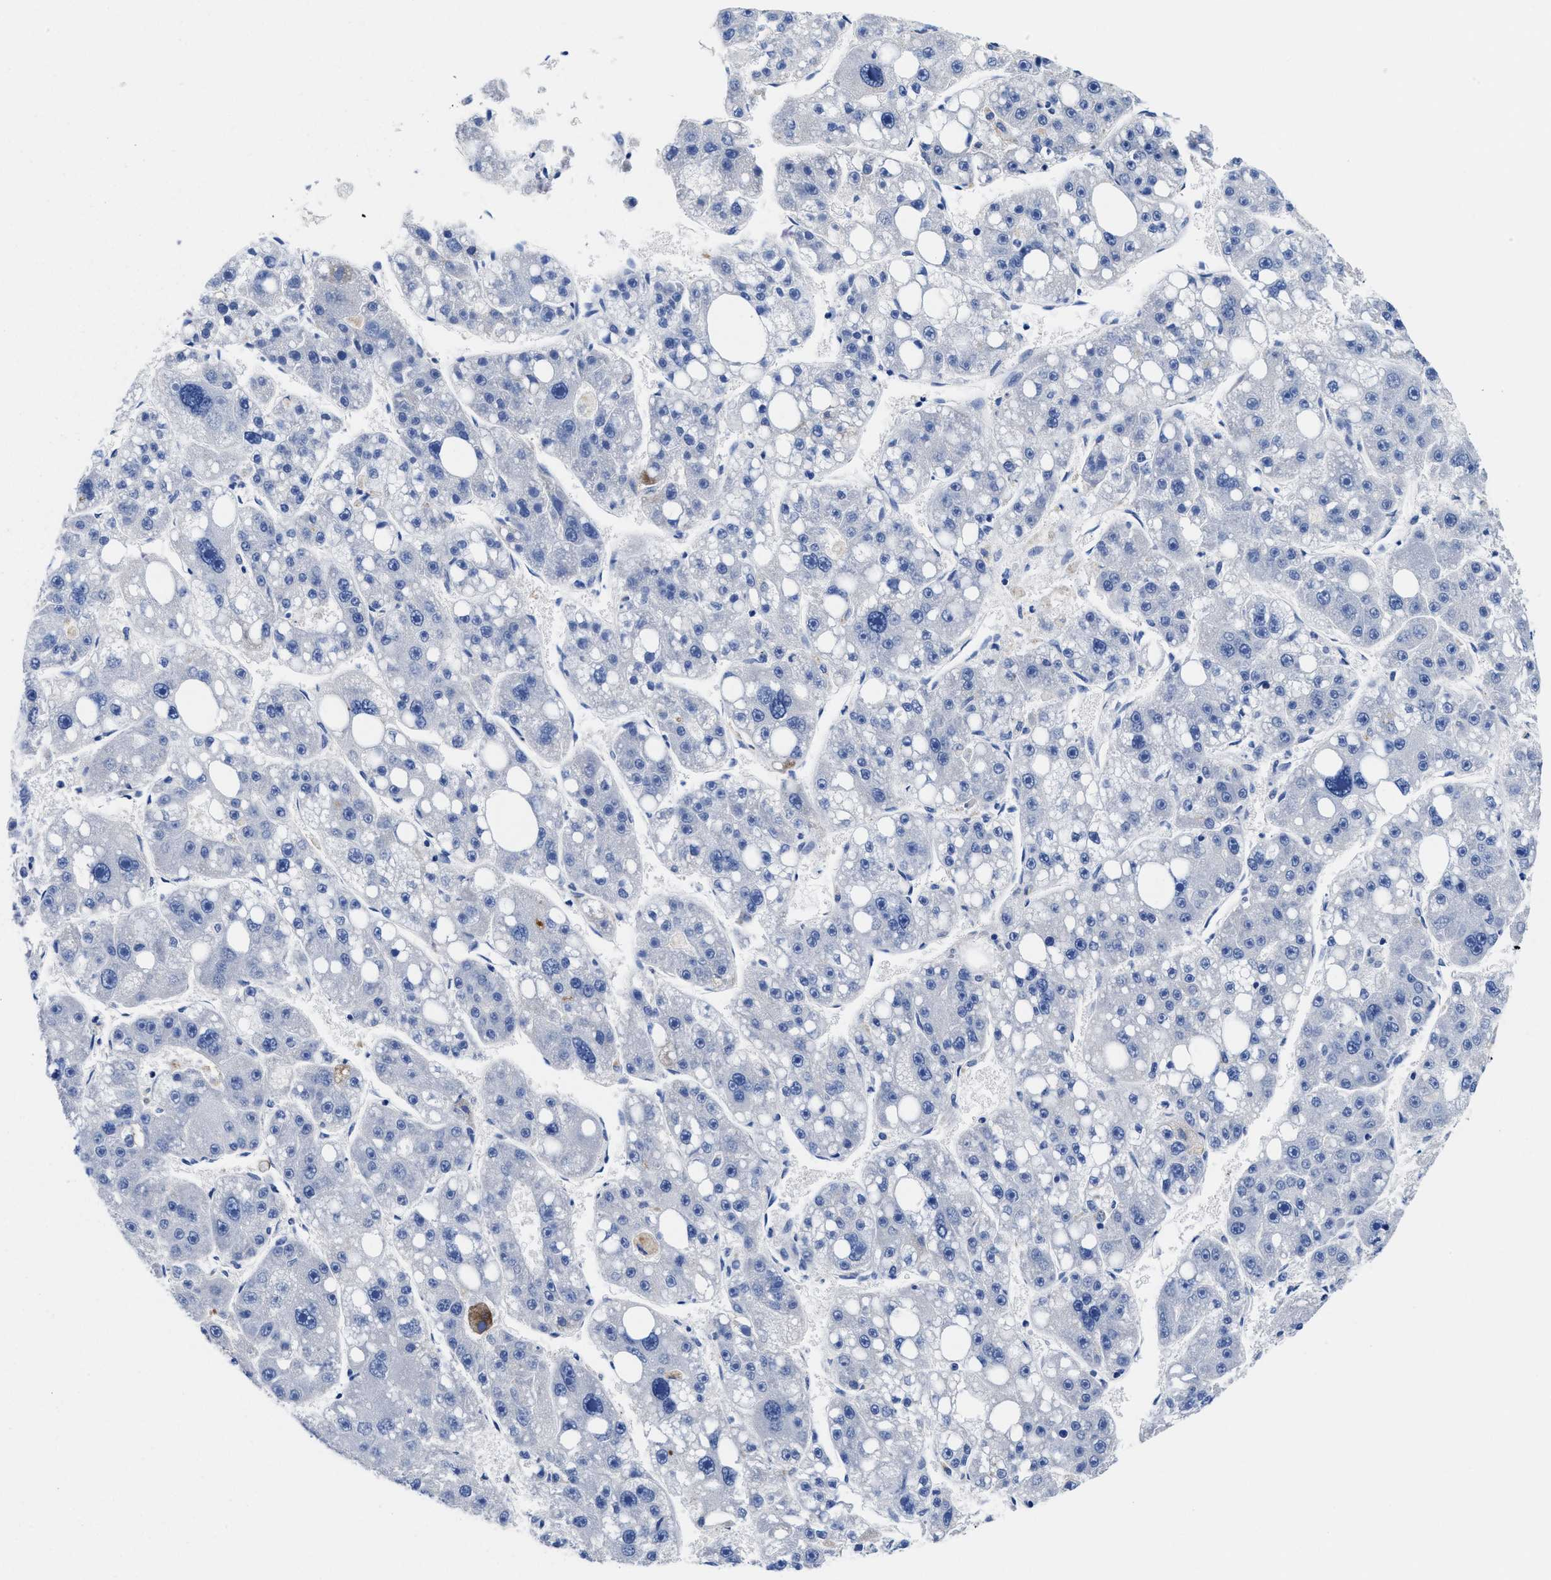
{"staining": {"intensity": "negative", "quantity": "none", "location": "none"}, "tissue": "liver cancer", "cell_type": "Tumor cells", "image_type": "cancer", "snomed": [{"axis": "morphology", "description": "Carcinoma, Hepatocellular, NOS"}, {"axis": "topography", "description": "Liver"}], "caption": "There is no significant staining in tumor cells of hepatocellular carcinoma (liver).", "gene": "DHRS13", "patient": {"sex": "female", "age": 61}}